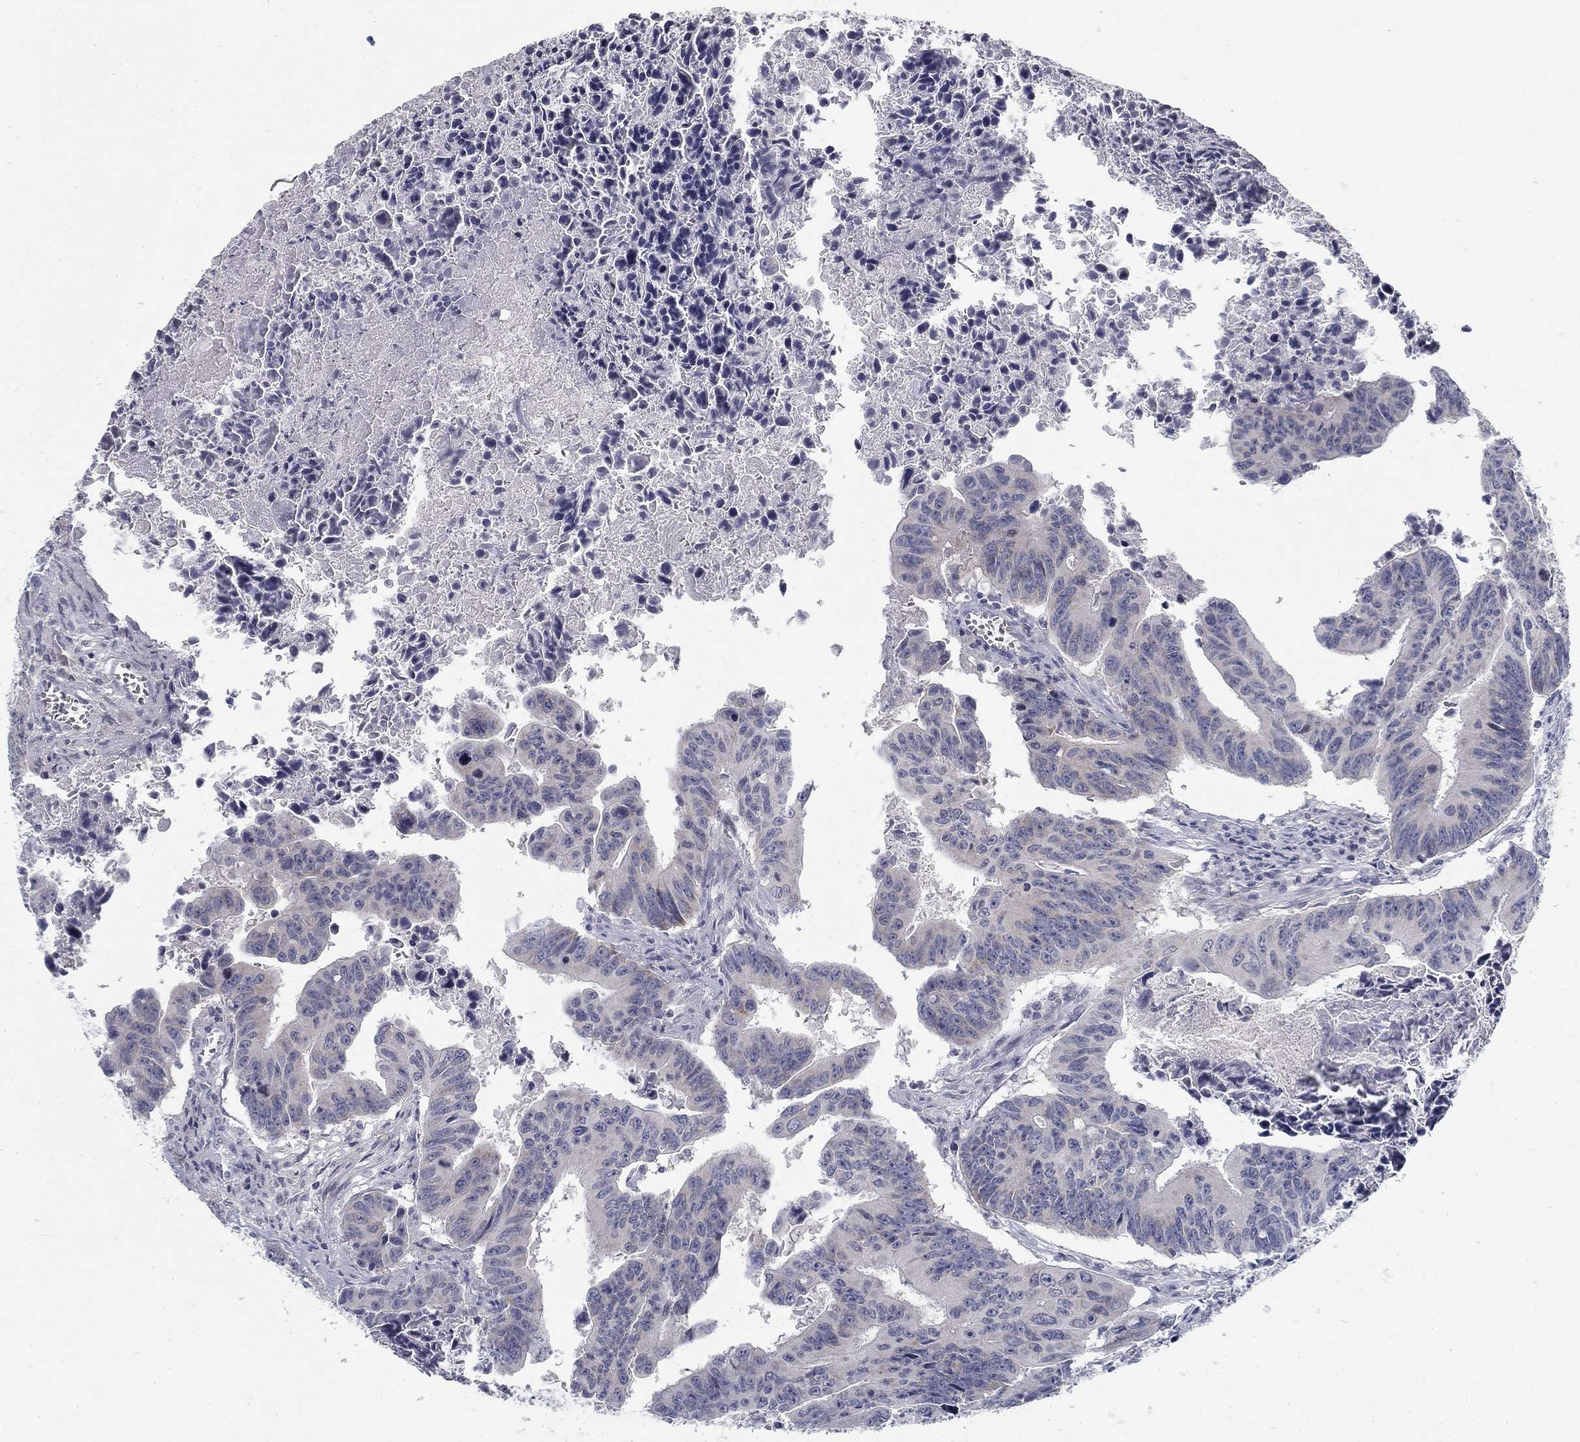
{"staining": {"intensity": "negative", "quantity": "none", "location": "none"}, "tissue": "colorectal cancer", "cell_type": "Tumor cells", "image_type": "cancer", "snomed": [{"axis": "morphology", "description": "Adenocarcinoma, NOS"}, {"axis": "topography", "description": "Colon"}], "caption": "DAB (3,3'-diaminobenzidine) immunohistochemical staining of adenocarcinoma (colorectal) reveals no significant expression in tumor cells. The staining is performed using DAB (3,3'-diaminobenzidine) brown chromogen with nuclei counter-stained in using hematoxylin.", "gene": "ATP1A3", "patient": {"sex": "female", "age": 87}}